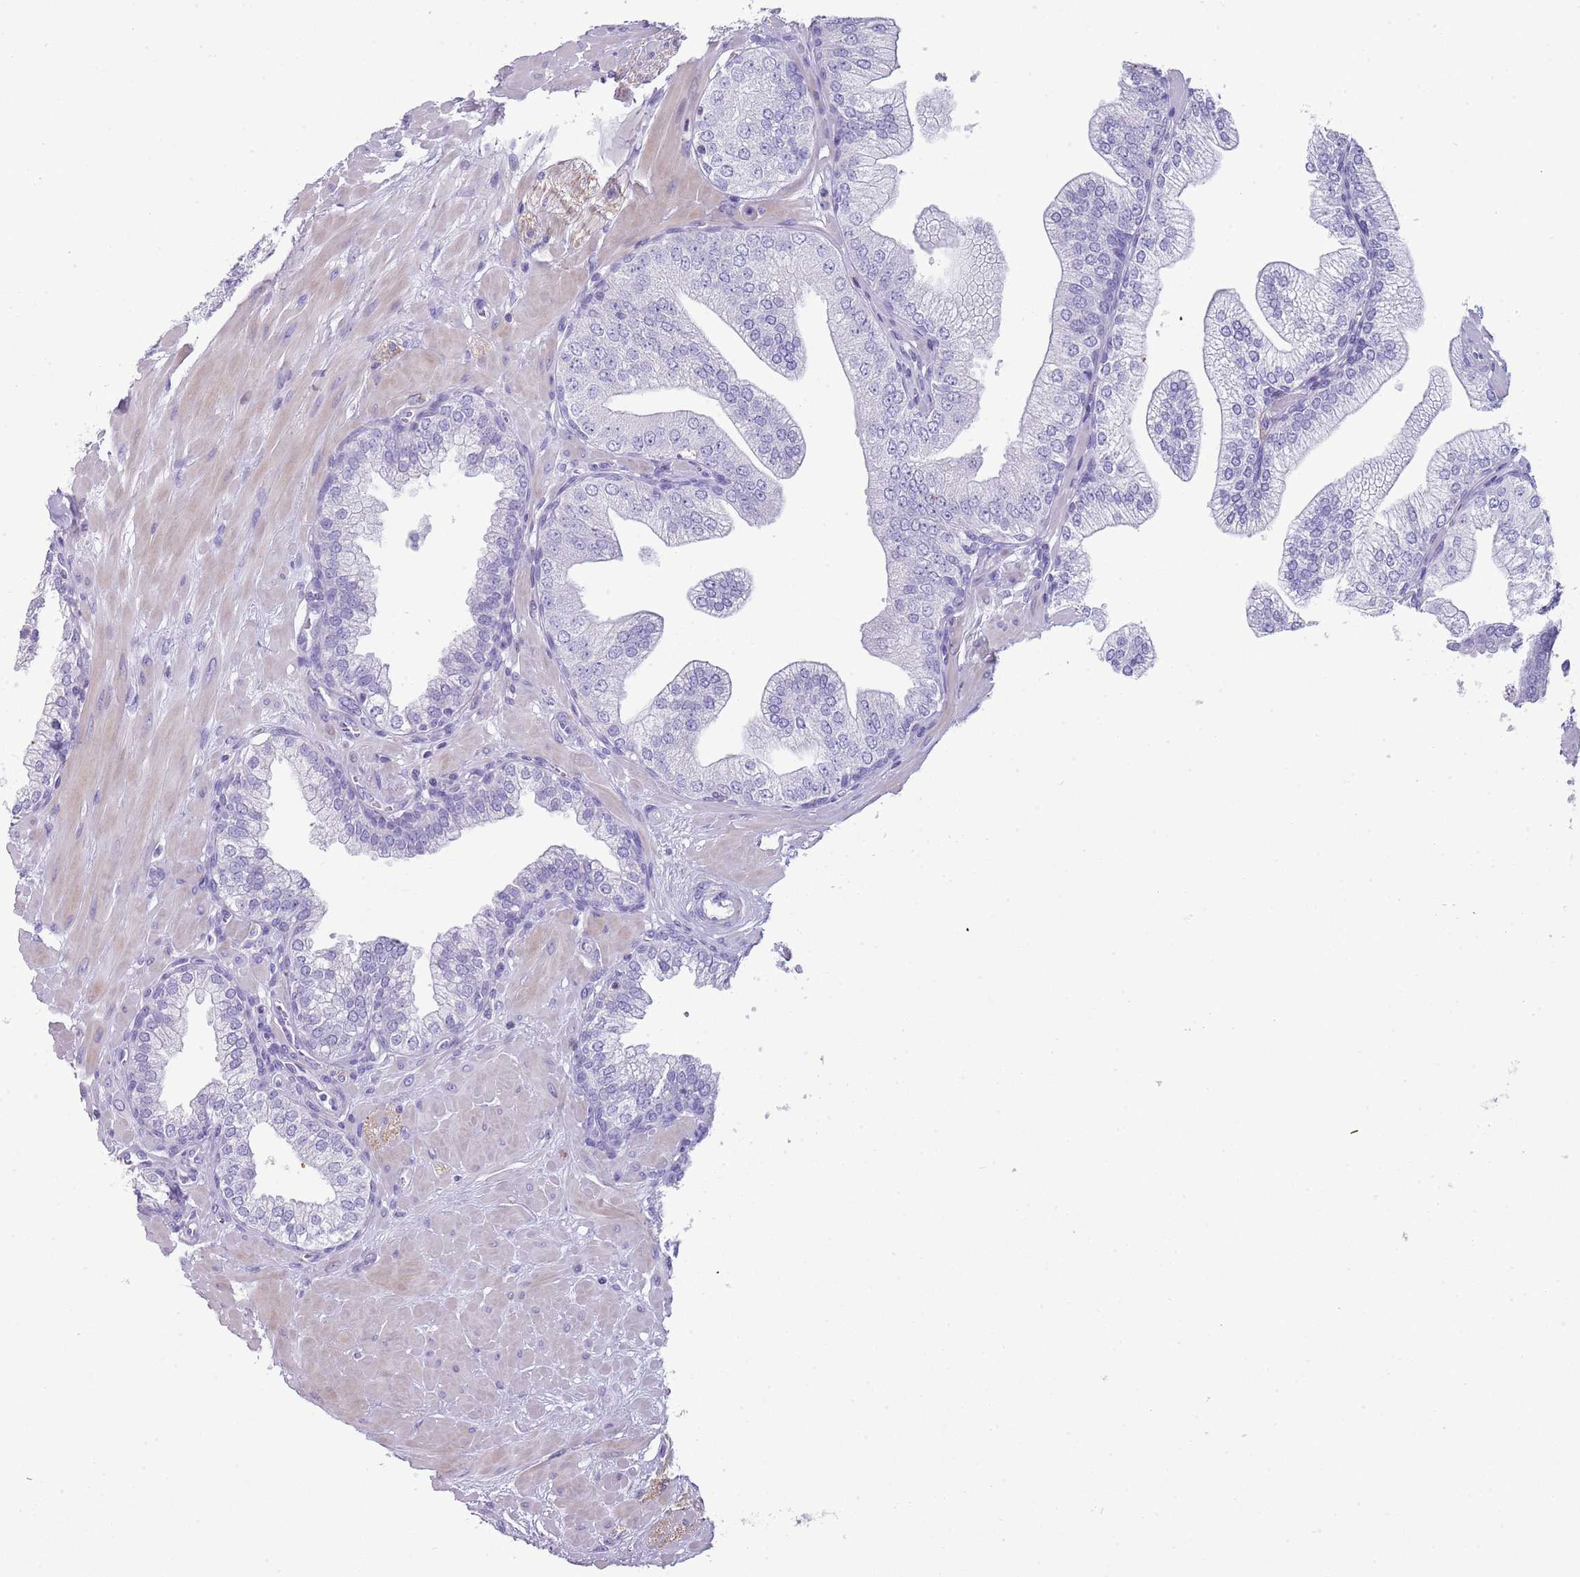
{"staining": {"intensity": "negative", "quantity": "none", "location": "none"}, "tissue": "prostate", "cell_type": "Glandular cells", "image_type": "normal", "snomed": [{"axis": "morphology", "description": "Normal tissue, NOS"}, {"axis": "topography", "description": "Prostate"}], "caption": "A high-resolution photomicrograph shows IHC staining of unremarkable prostate, which displays no significant staining in glandular cells.", "gene": "ENSG00000271254", "patient": {"sex": "male", "age": 60}}